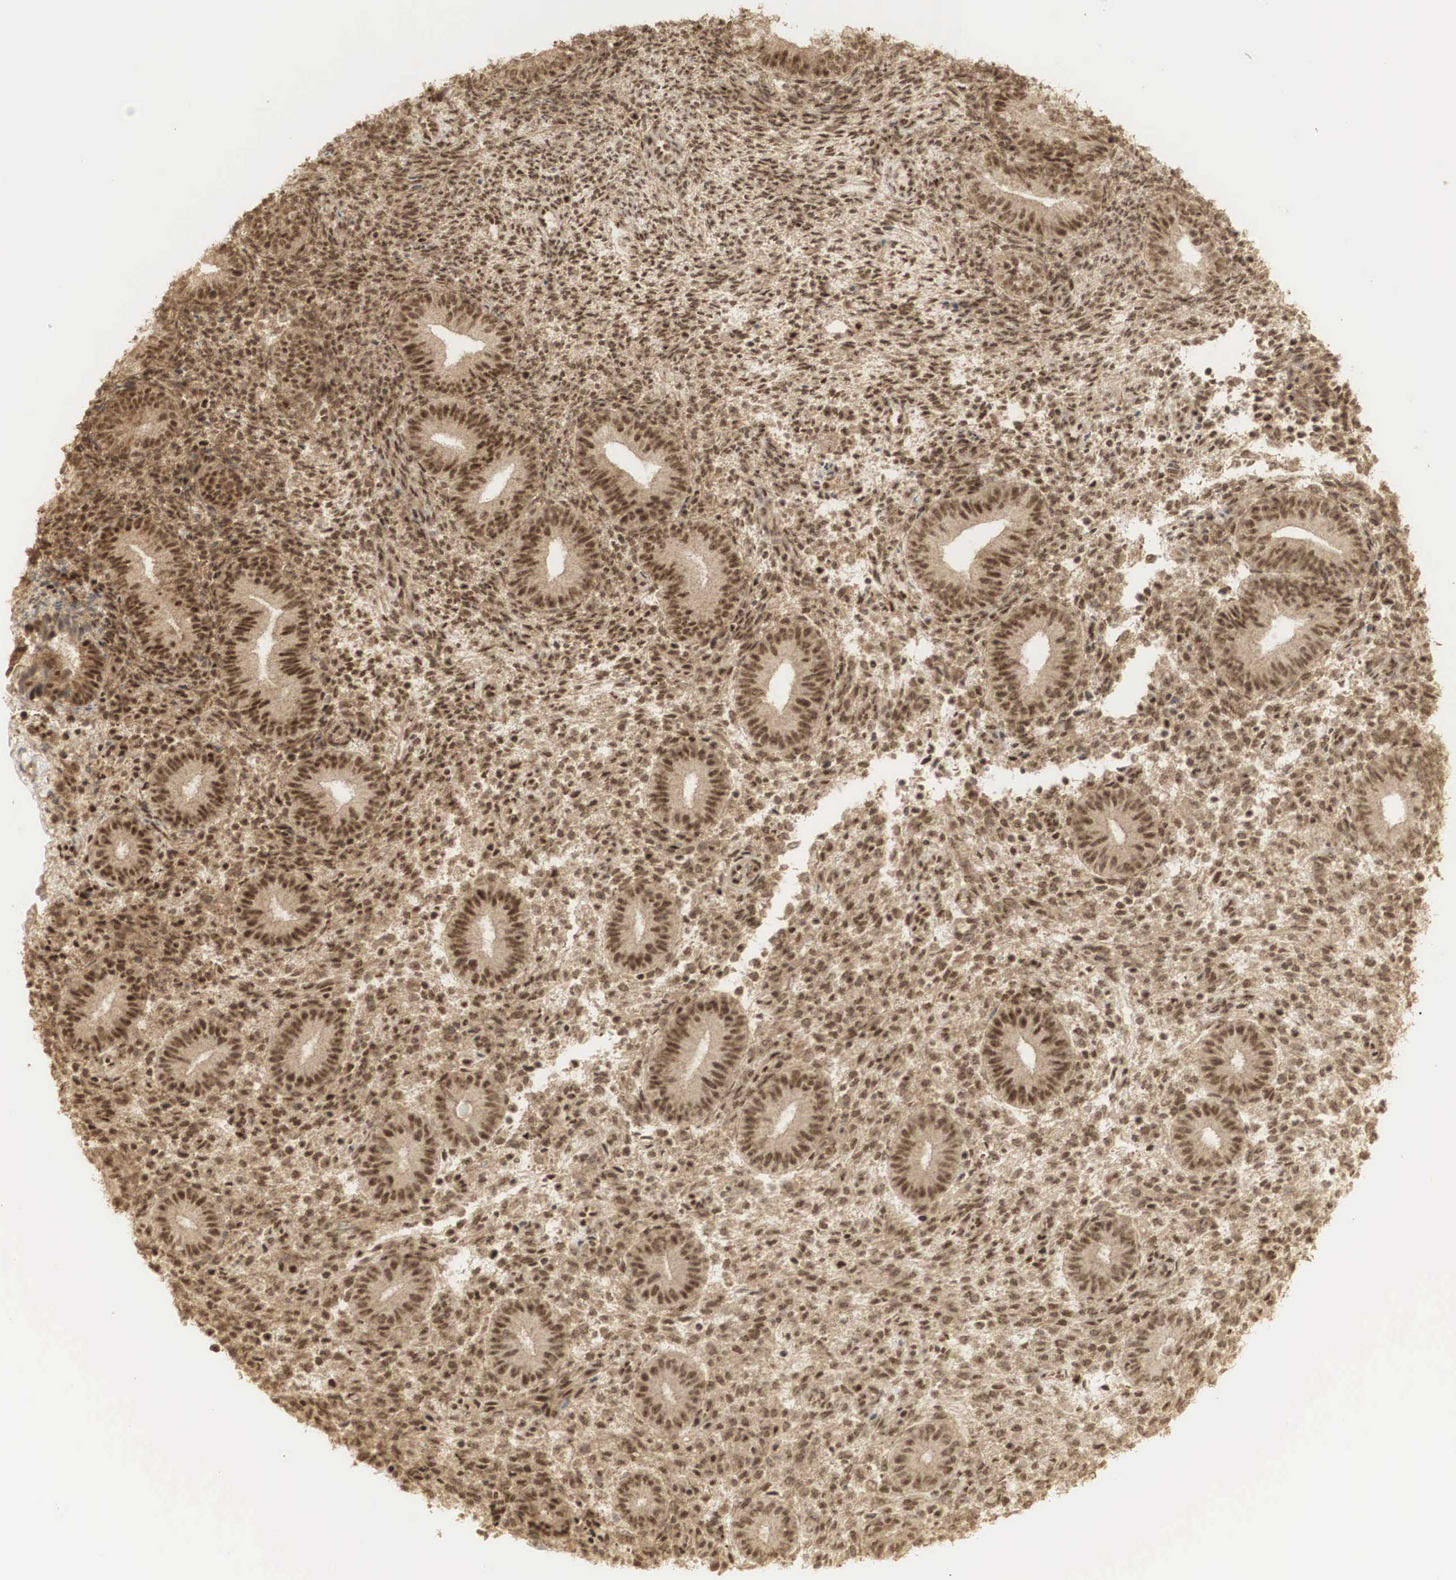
{"staining": {"intensity": "moderate", "quantity": "25%-75%", "location": "cytoplasmic/membranous,nuclear"}, "tissue": "endometrium", "cell_type": "Cells in endometrial stroma", "image_type": "normal", "snomed": [{"axis": "morphology", "description": "Normal tissue, NOS"}, {"axis": "topography", "description": "Endometrium"}], "caption": "Endometrium stained for a protein (brown) reveals moderate cytoplasmic/membranous,nuclear positive staining in approximately 25%-75% of cells in endometrial stroma.", "gene": "RNF113A", "patient": {"sex": "female", "age": 35}}